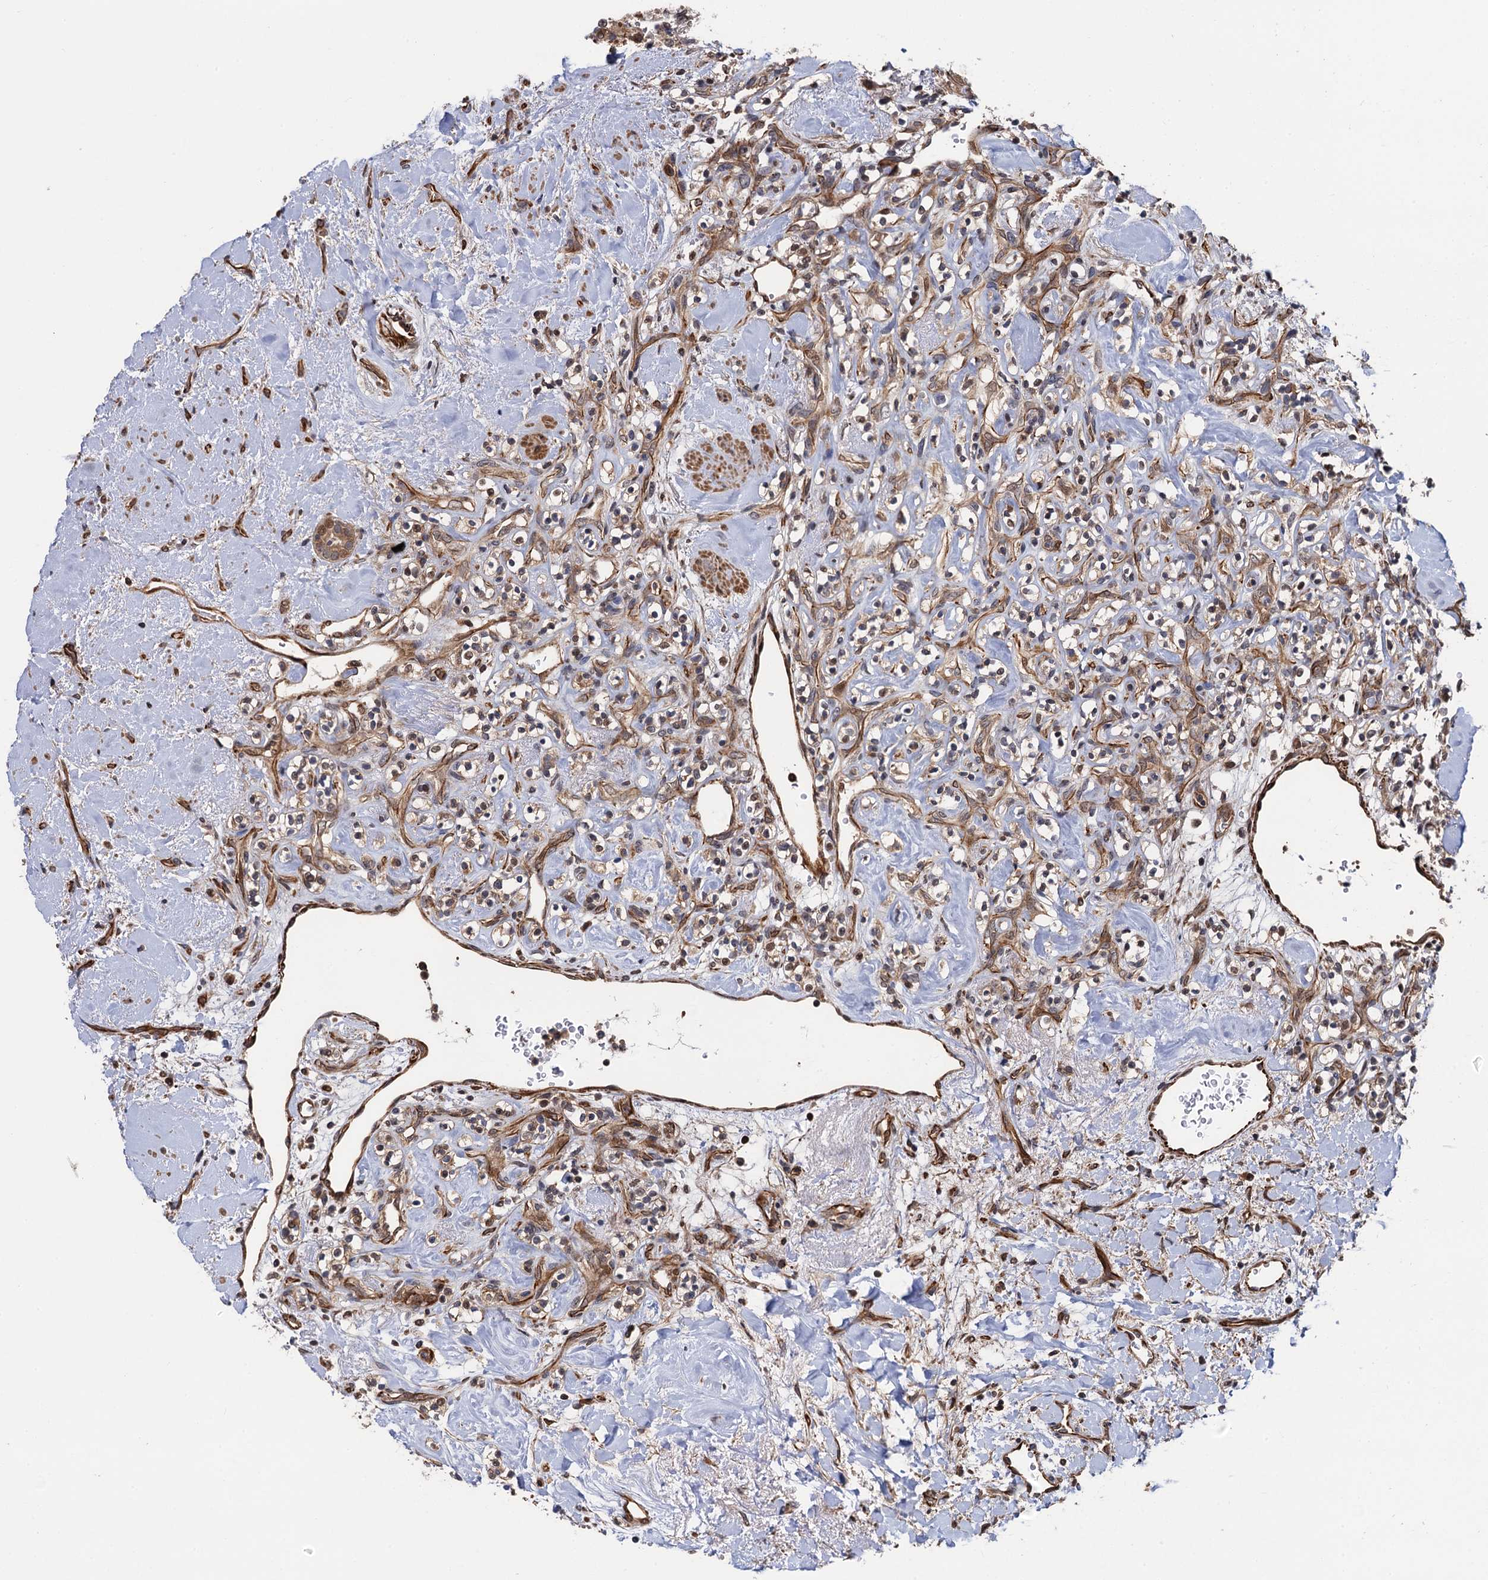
{"staining": {"intensity": "weak", "quantity": ">75%", "location": "cytoplasmic/membranous"}, "tissue": "renal cancer", "cell_type": "Tumor cells", "image_type": "cancer", "snomed": [{"axis": "morphology", "description": "Adenocarcinoma, NOS"}, {"axis": "topography", "description": "Kidney"}], "caption": "Immunohistochemical staining of renal cancer reveals weak cytoplasmic/membranous protein staining in about >75% of tumor cells. The protein is stained brown, and the nuclei are stained in blue (DAB IHC with brightfield microscopy, high magnification).", "gene": "FSIP1", "patient": {"sex": "male", "age": 77}}